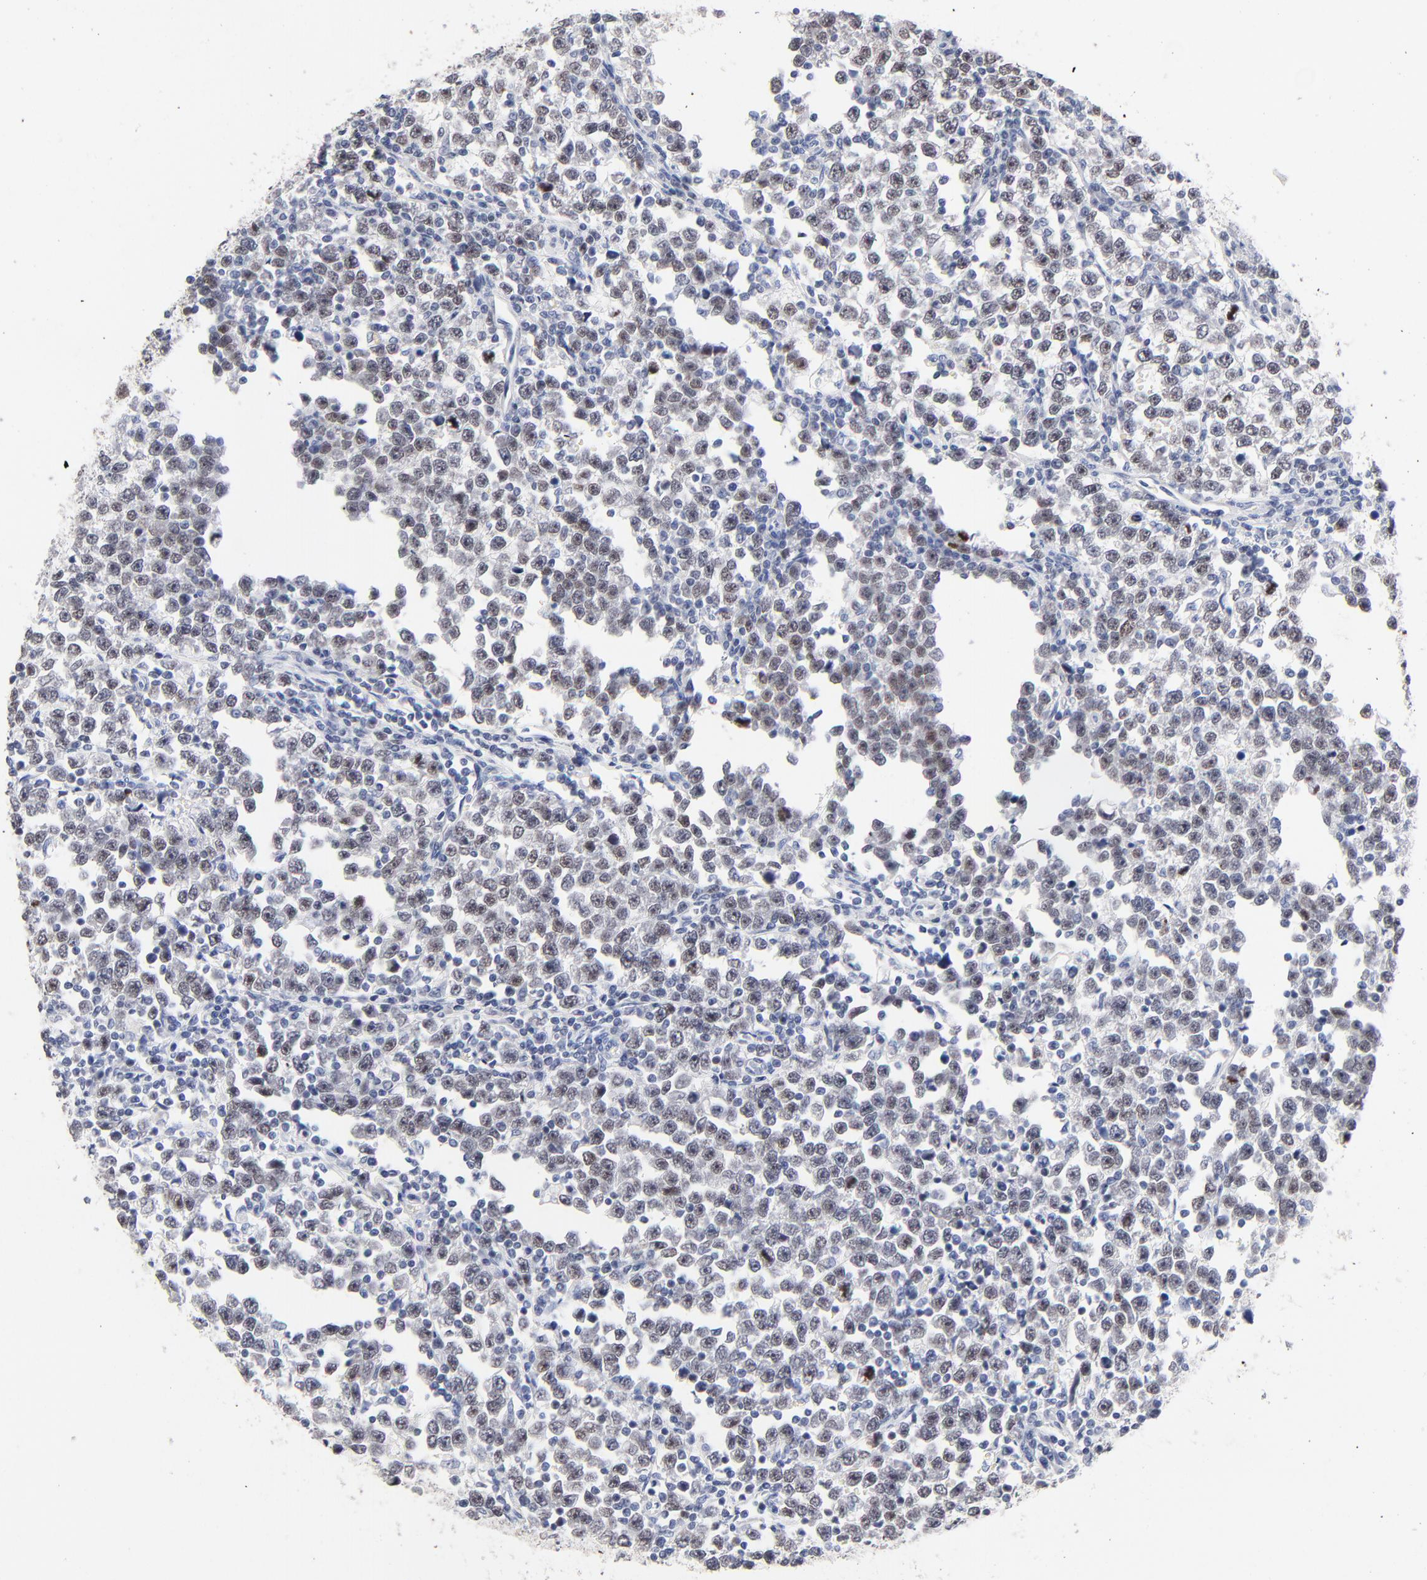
{"staining": {"intensity": "weak", "quantity": "25%-75%", "location": "nuclear"}, "tissue": "testis cancer", "cell_type": "Tumor cells", "image_type": "cancer", "snomed": [{"axis": "morphology", "description": "Seminoma, NOS"}, {"axis": "topography", "description": "Testis"}], "caption": "Protein expression by immunohistochemistry (IHC) shows weak nuclear staining in approximately 25%-75% of tumor cells in testis cancer (seminoma).", "gene": "ORC2", "patient": {"sex": "male", "age": 43}}